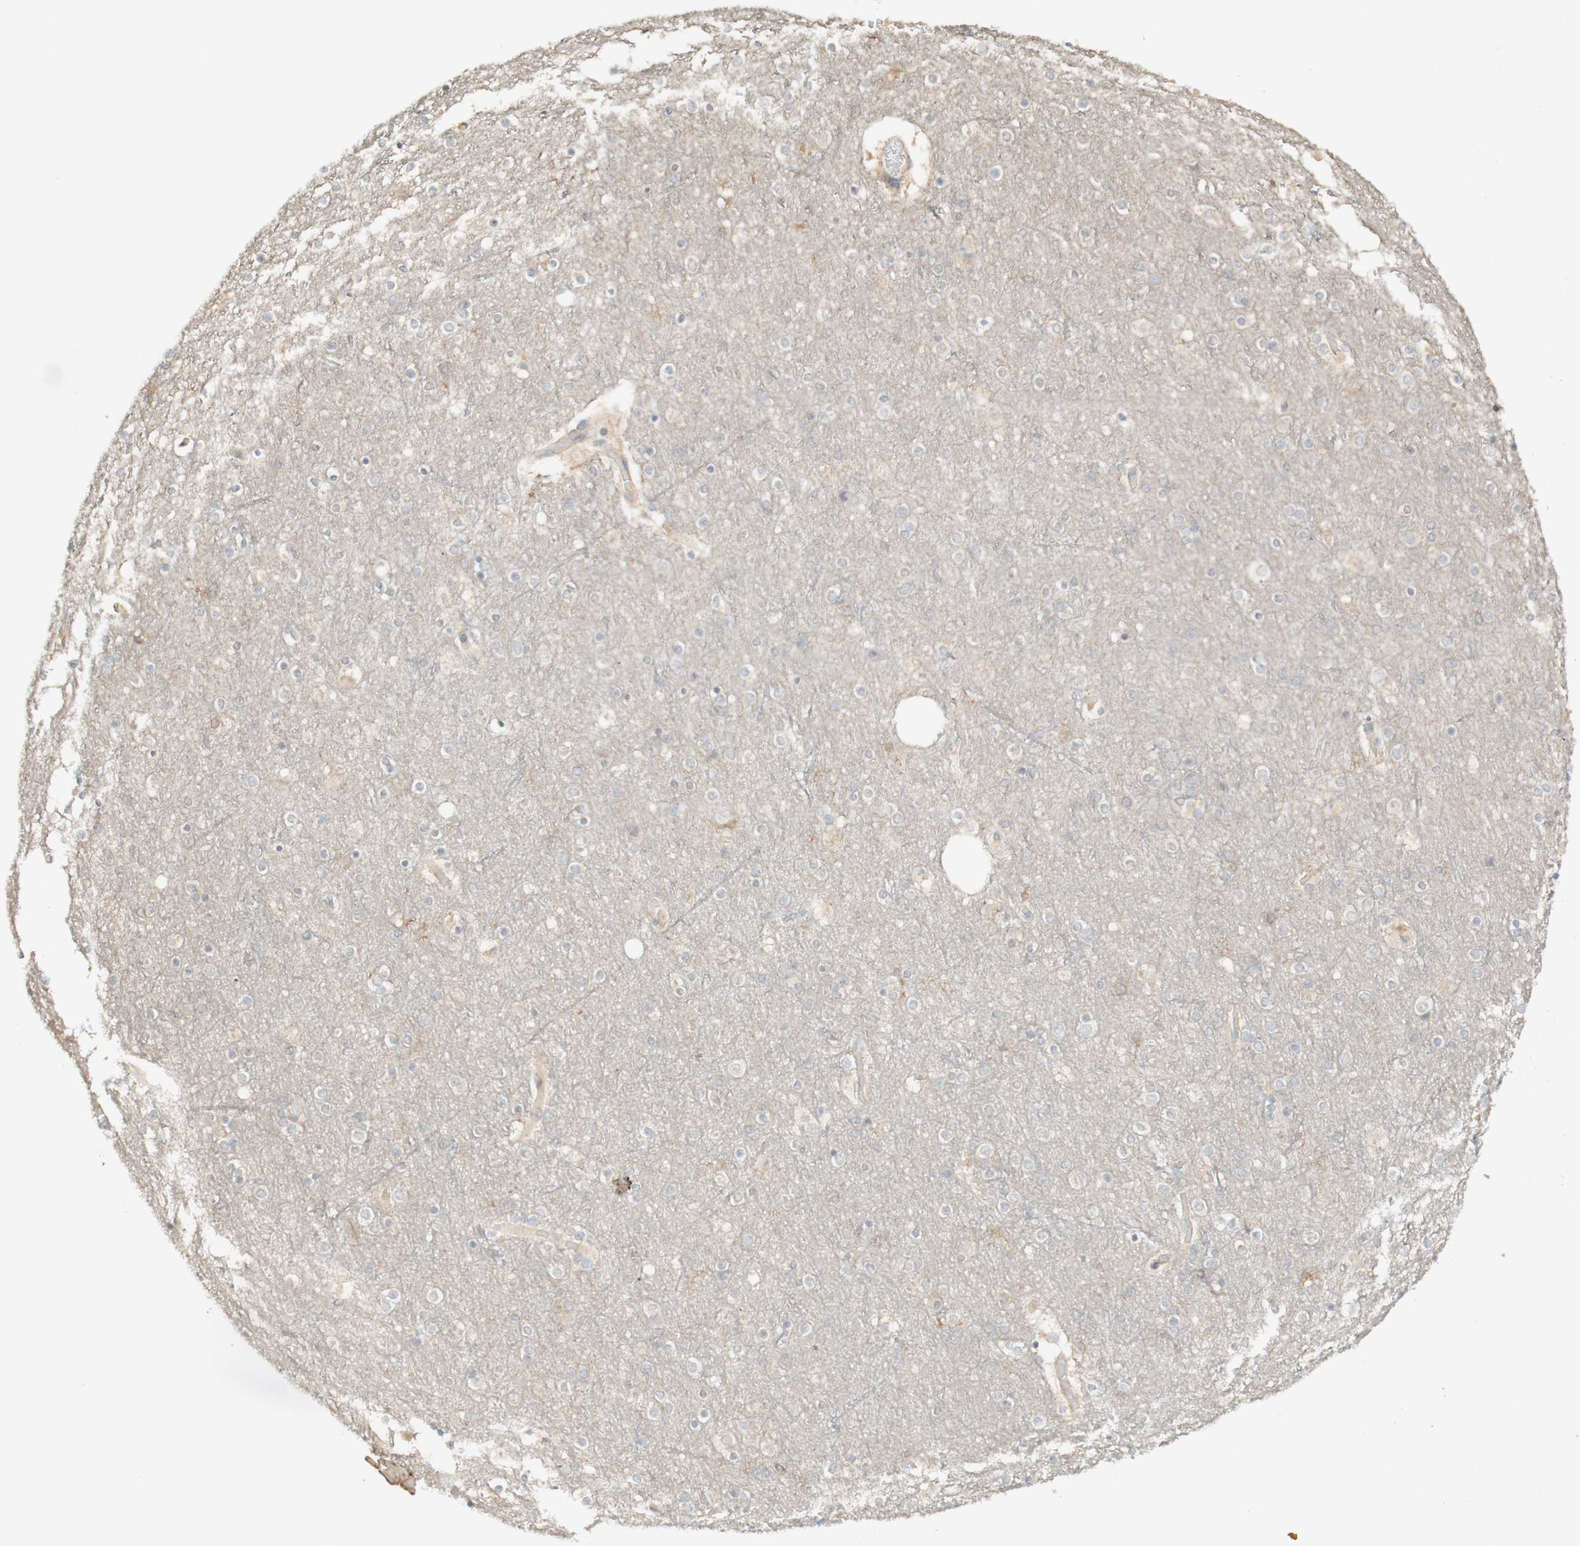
{"staining": {"intensity": "weak", "quantity": ">75%", "location": "cytoplasmic/membranous"}, "tissue": "cerebral cortex", "cell_type": "Endothelial cells", "image_type": "normal", "snomed": [{"axis": "morphology", "description": "Normal tissue, NOS"}, {"axis": "topography", "description": "Cerebral cortex"}], "caption": "This image reveals unremarkable cerebral cortex stained with immunohistochemistry to label a protein in brown. The cytoplasmic/membranous of endothelial cells show weak positivity for the protein. Nuclei are counter-stained blue.", "gene": "CLCN2", "patient": {"sex": "female", "age": 54}}